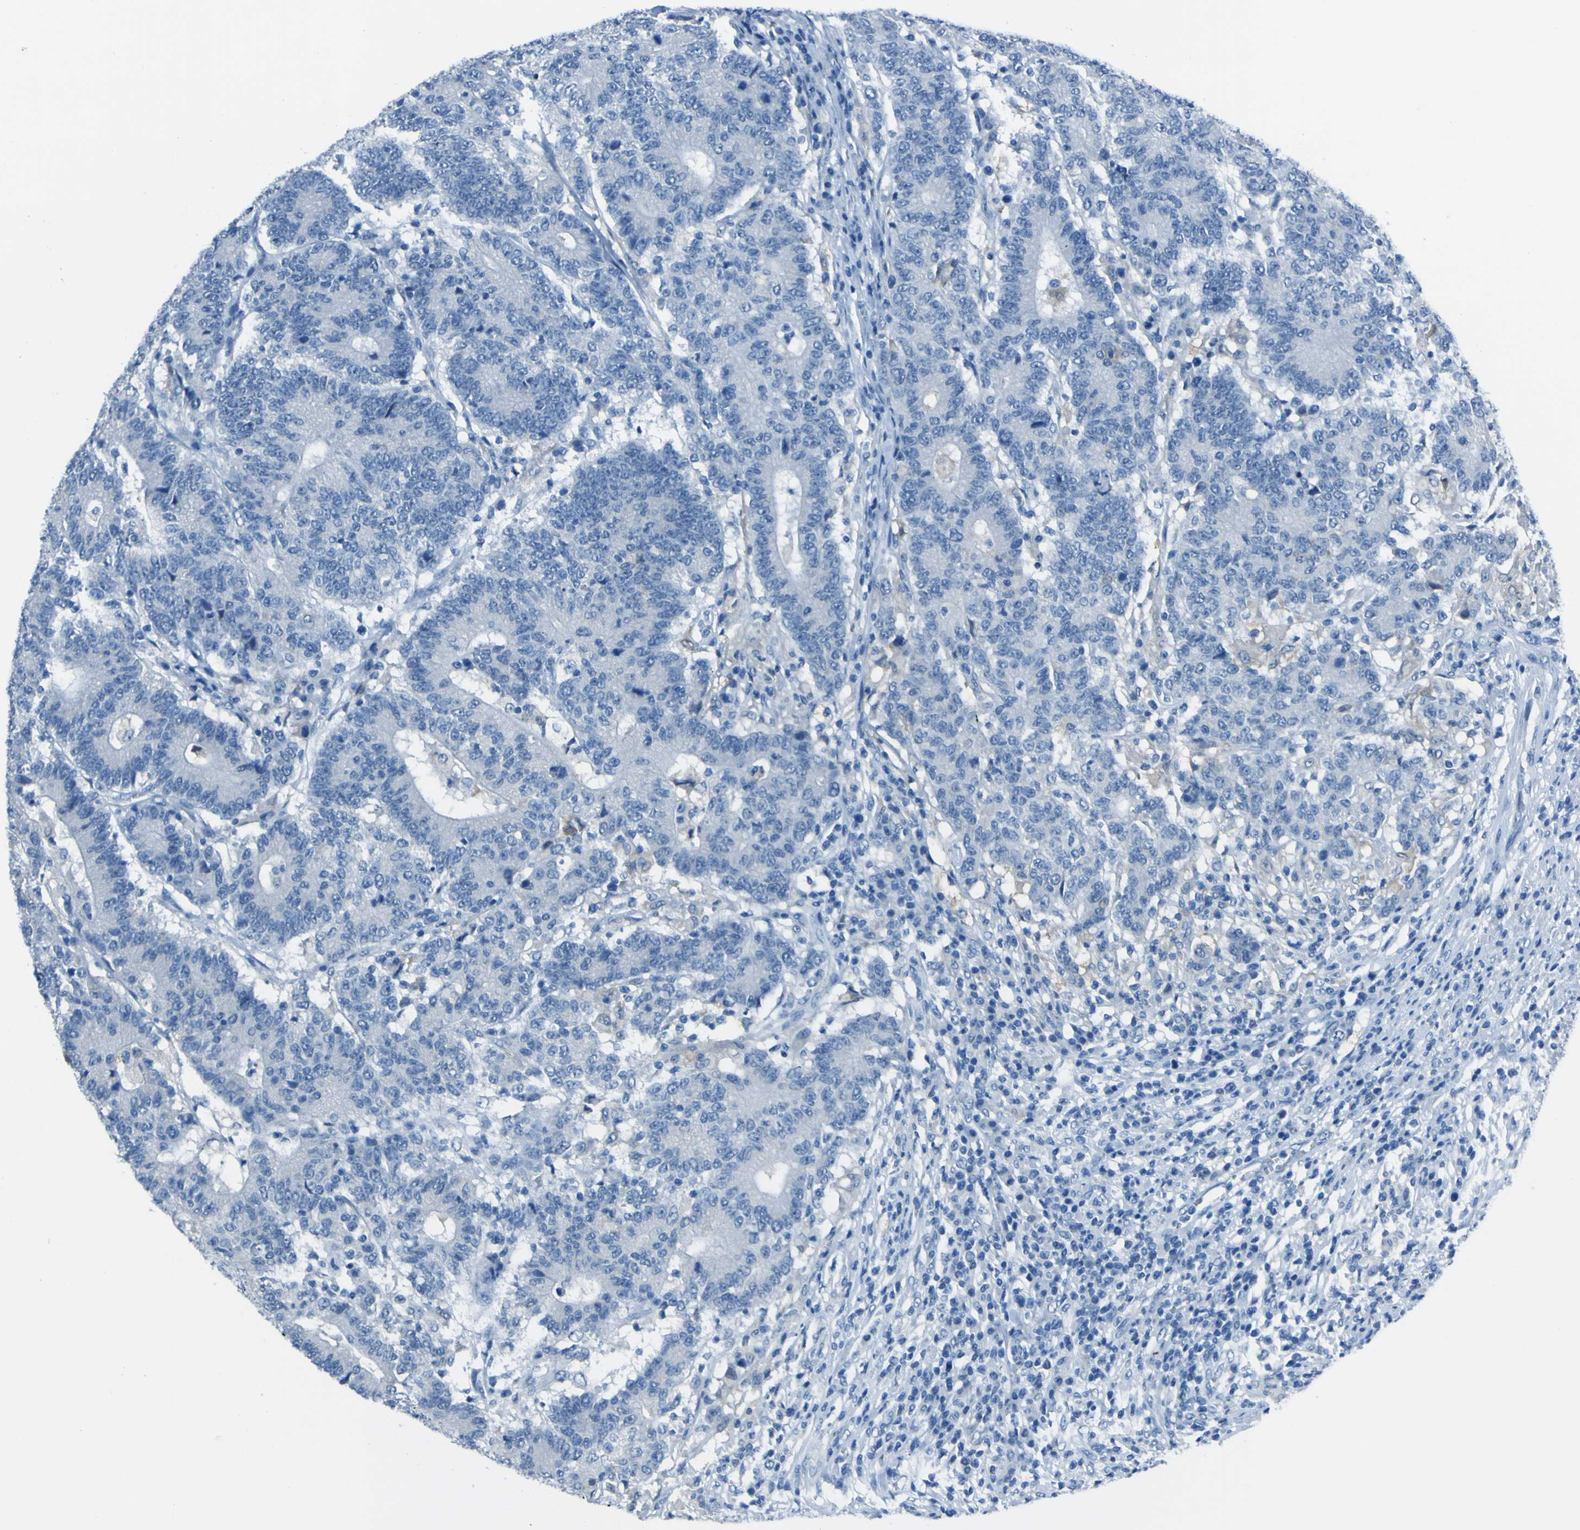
{"staining": {"intensity": "negative", "quantity": "none", "location": "none"}, "tissue": "colorectal cancer", "cell_type": "Tumor cells", "image_type": "cancer", "snomed": [{"axis": "morphology", "description": "Normal tissue, NOS"}, {"axis": "morphology", "description": "Adenocarcinoma, NOS"}, {"axis": "topography", "description": "Colon"}], "caption": "An immunohistochemistry micrograph of colorectal cancer (adenocarcinoma) is shown. There is no staining in tumor cells of colorectal cancer (adenocarcinoma).", "gene": "PHKG1", "patient": {"sex": "female", "age": 75}}